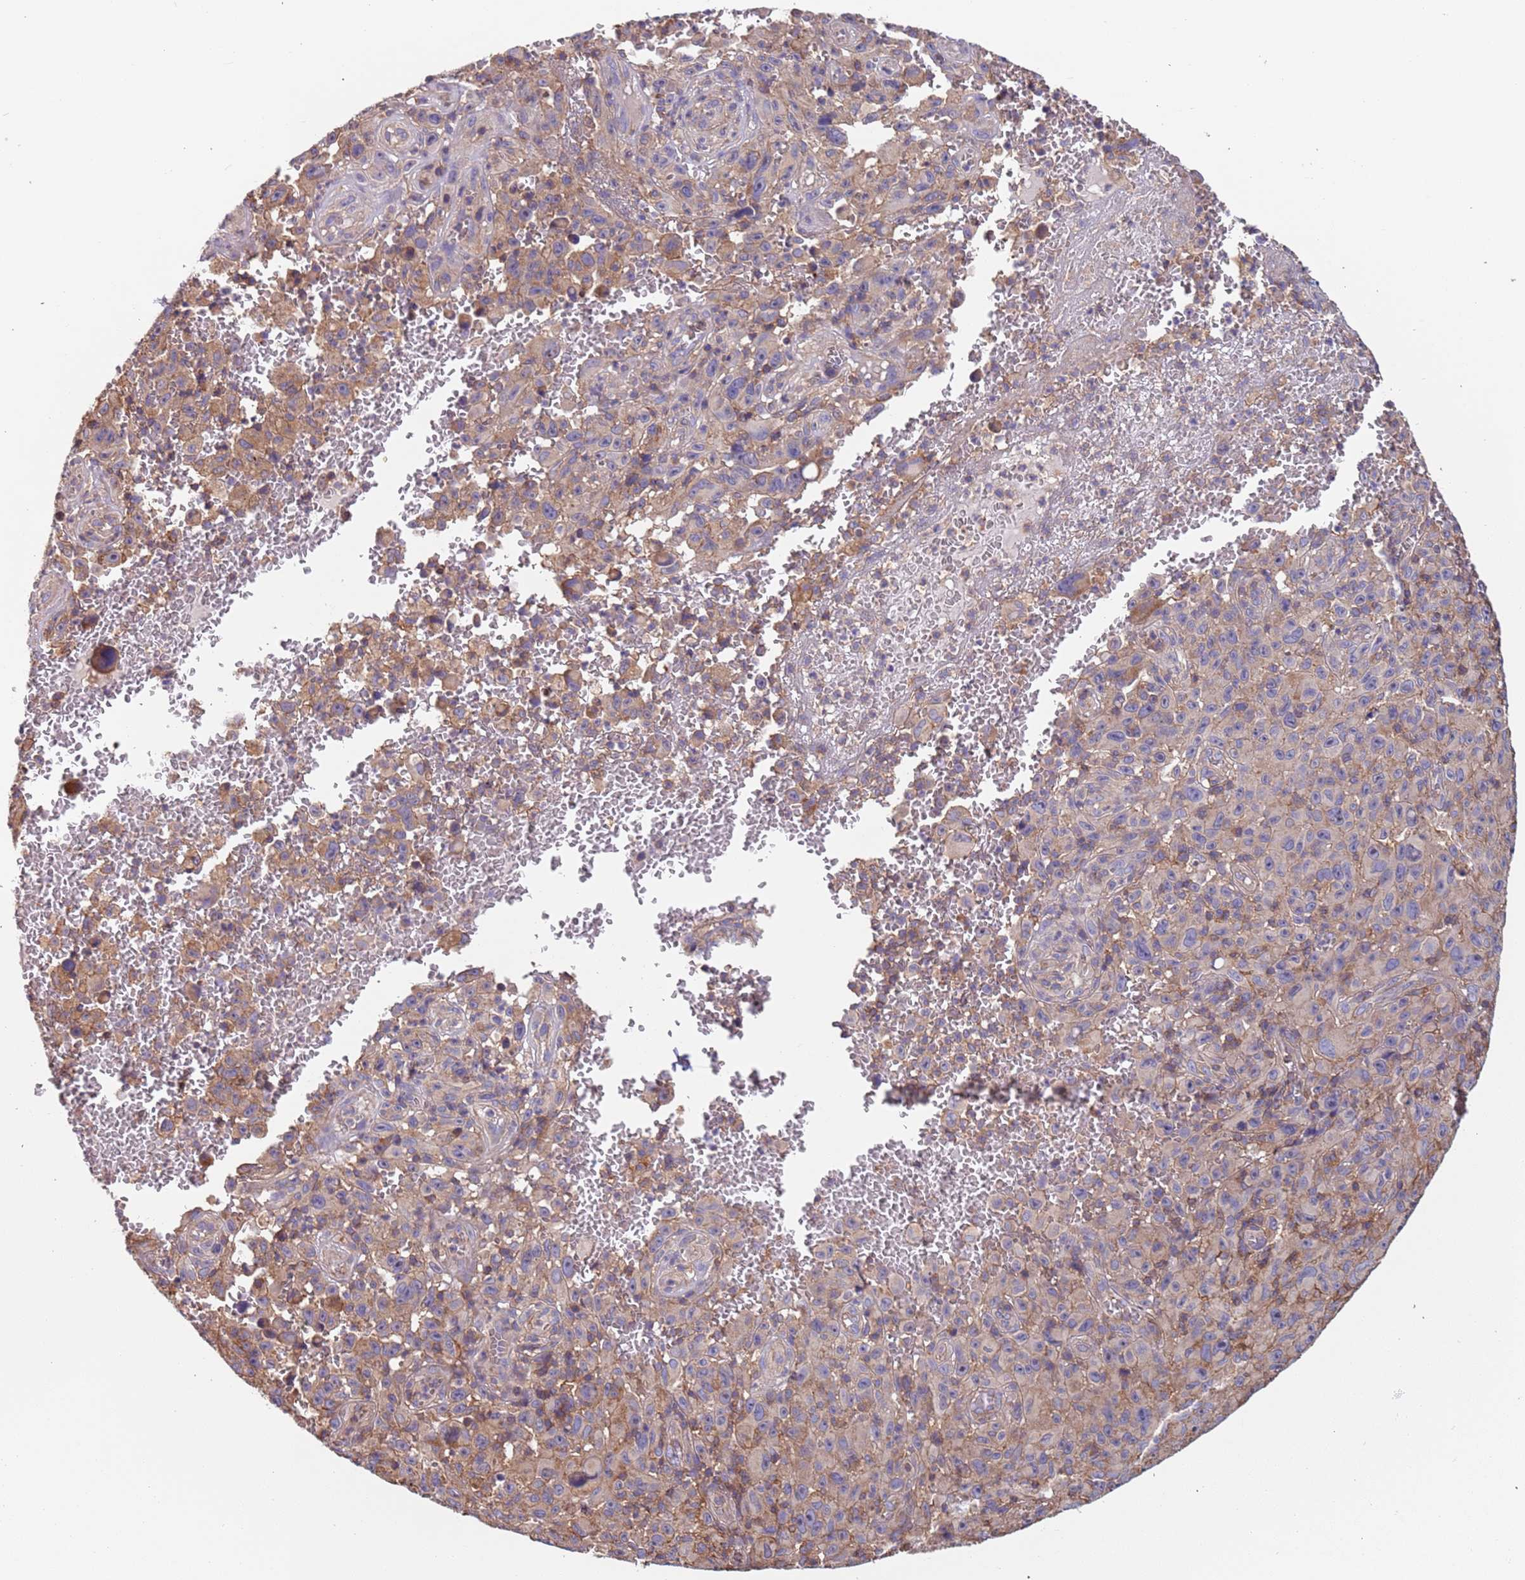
{"staining": {"intensity": "weak", "quantity": "25%-75%", "location": "cytoplasmic/membranous"}, "tissue": "melanoma", "cell_type": "Tumor cells", "image_type": "cancer", "snomed": [{"axis": "morphology", "description": "Malignant melanoma, NOS"}, {"axis": "topography", "description": "Skin"}], "caption": "IHC image of neoplastic tissue: malignant melanoma stained using IHC shows low levels of weak protein expression localized specifically in the cytoplasmic/membranous of tumor cells, appearing as a cytoplasmic/membranous brown color.", "gene": "SYT4", "patient": {"sex": "female", "age": 82}}